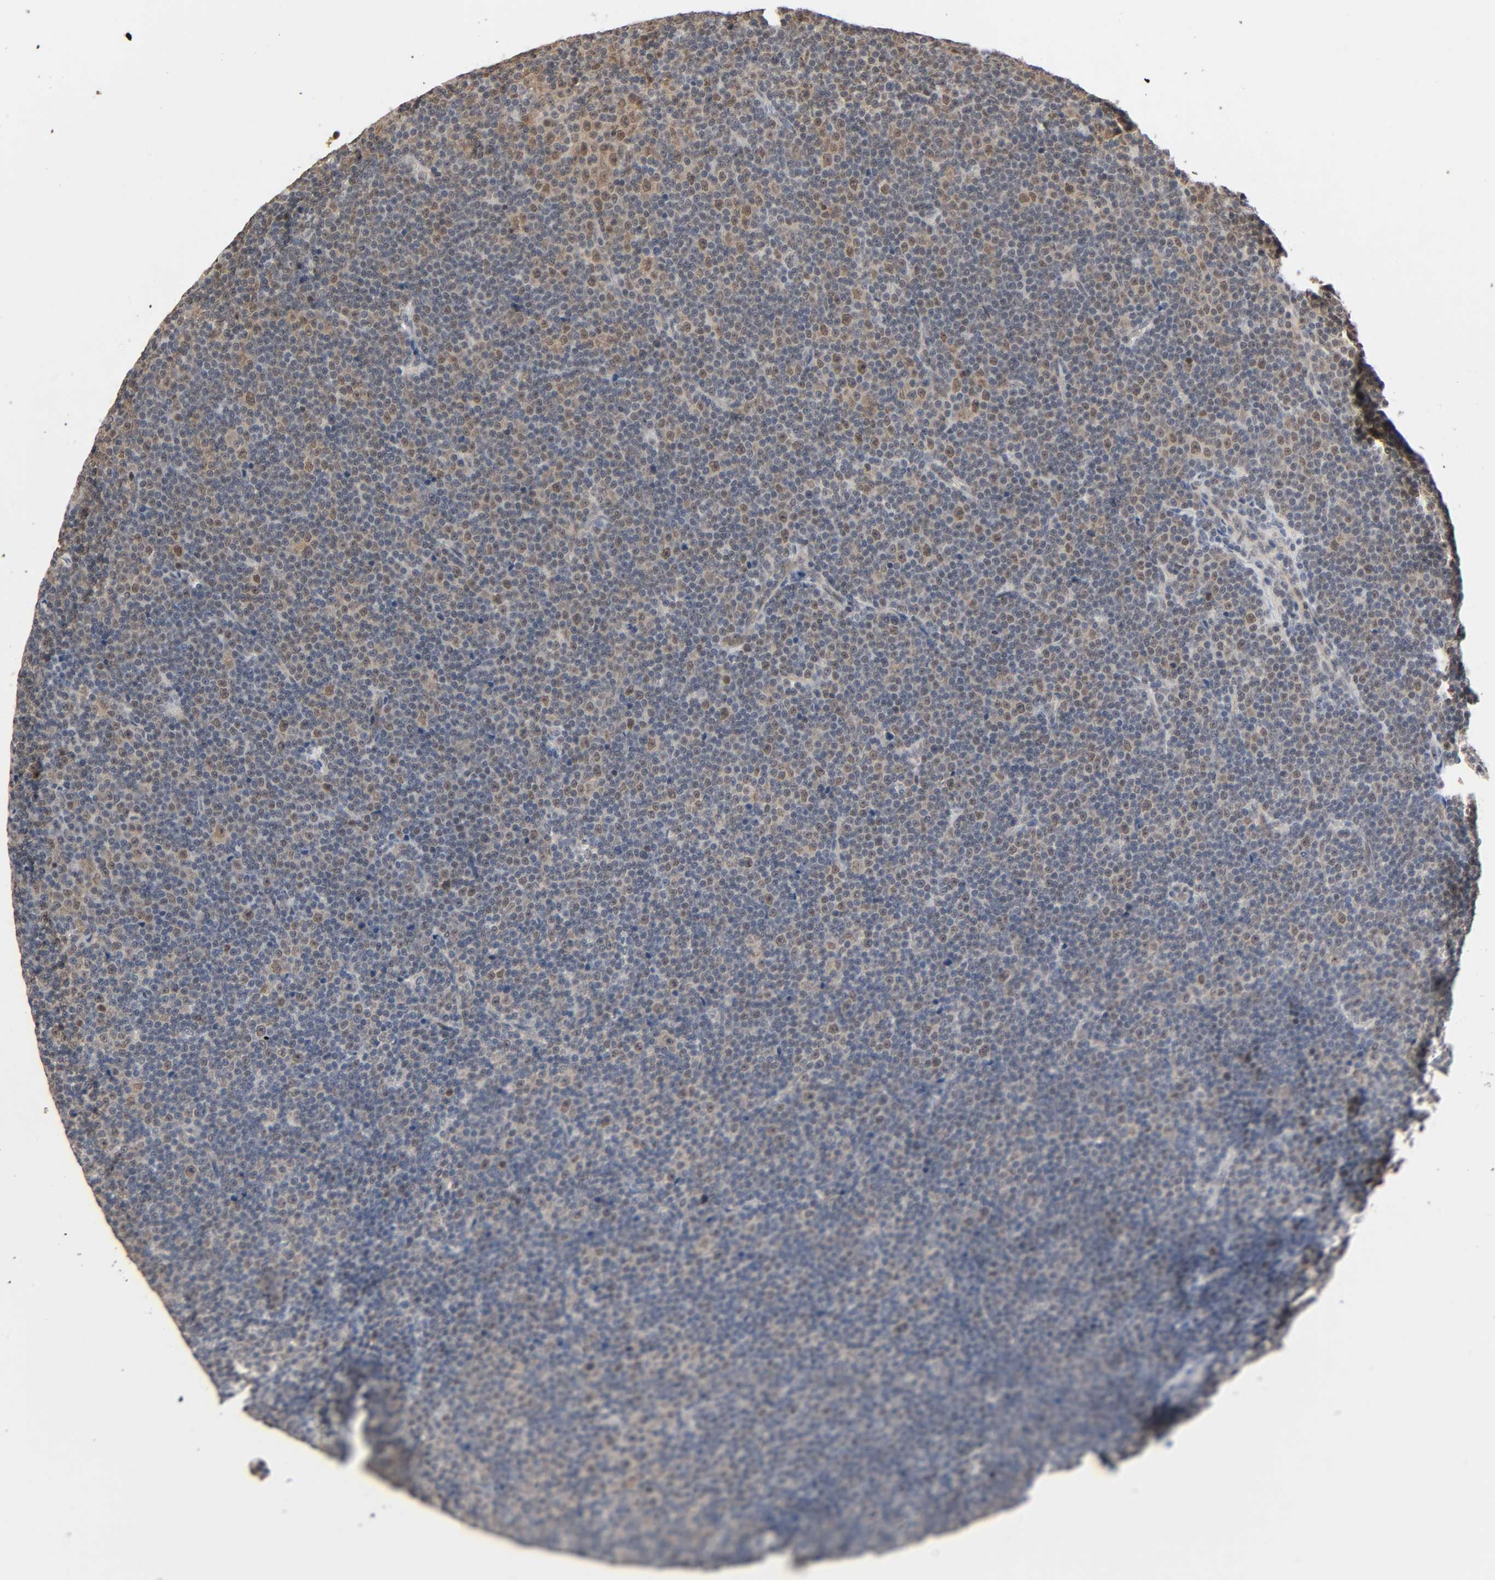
{"staining": {"intensity": "moderate", "quantity": "25%-75%", "location": "cytoplasmic/membranous,nuclear"}, "tissue": "lymphoma", "cell_type": "Tumor cells", "image_type": "cancer", "snomed": [{"axis": "morphology", "description": "Malignant lymphoma, non-Hodgkin's type, Low grade"}, {"axis": "topography", "description": "Lymph node"}], "caption": "Immunohistochemical staining of human lymphoma displays medium levels of moderate cytoplasmic/membranous and nuclear positivity in approximately 25%-75% of tumor cells.", "gene": "HTR1E", "patient": {"sex": "female", "age": 67}}